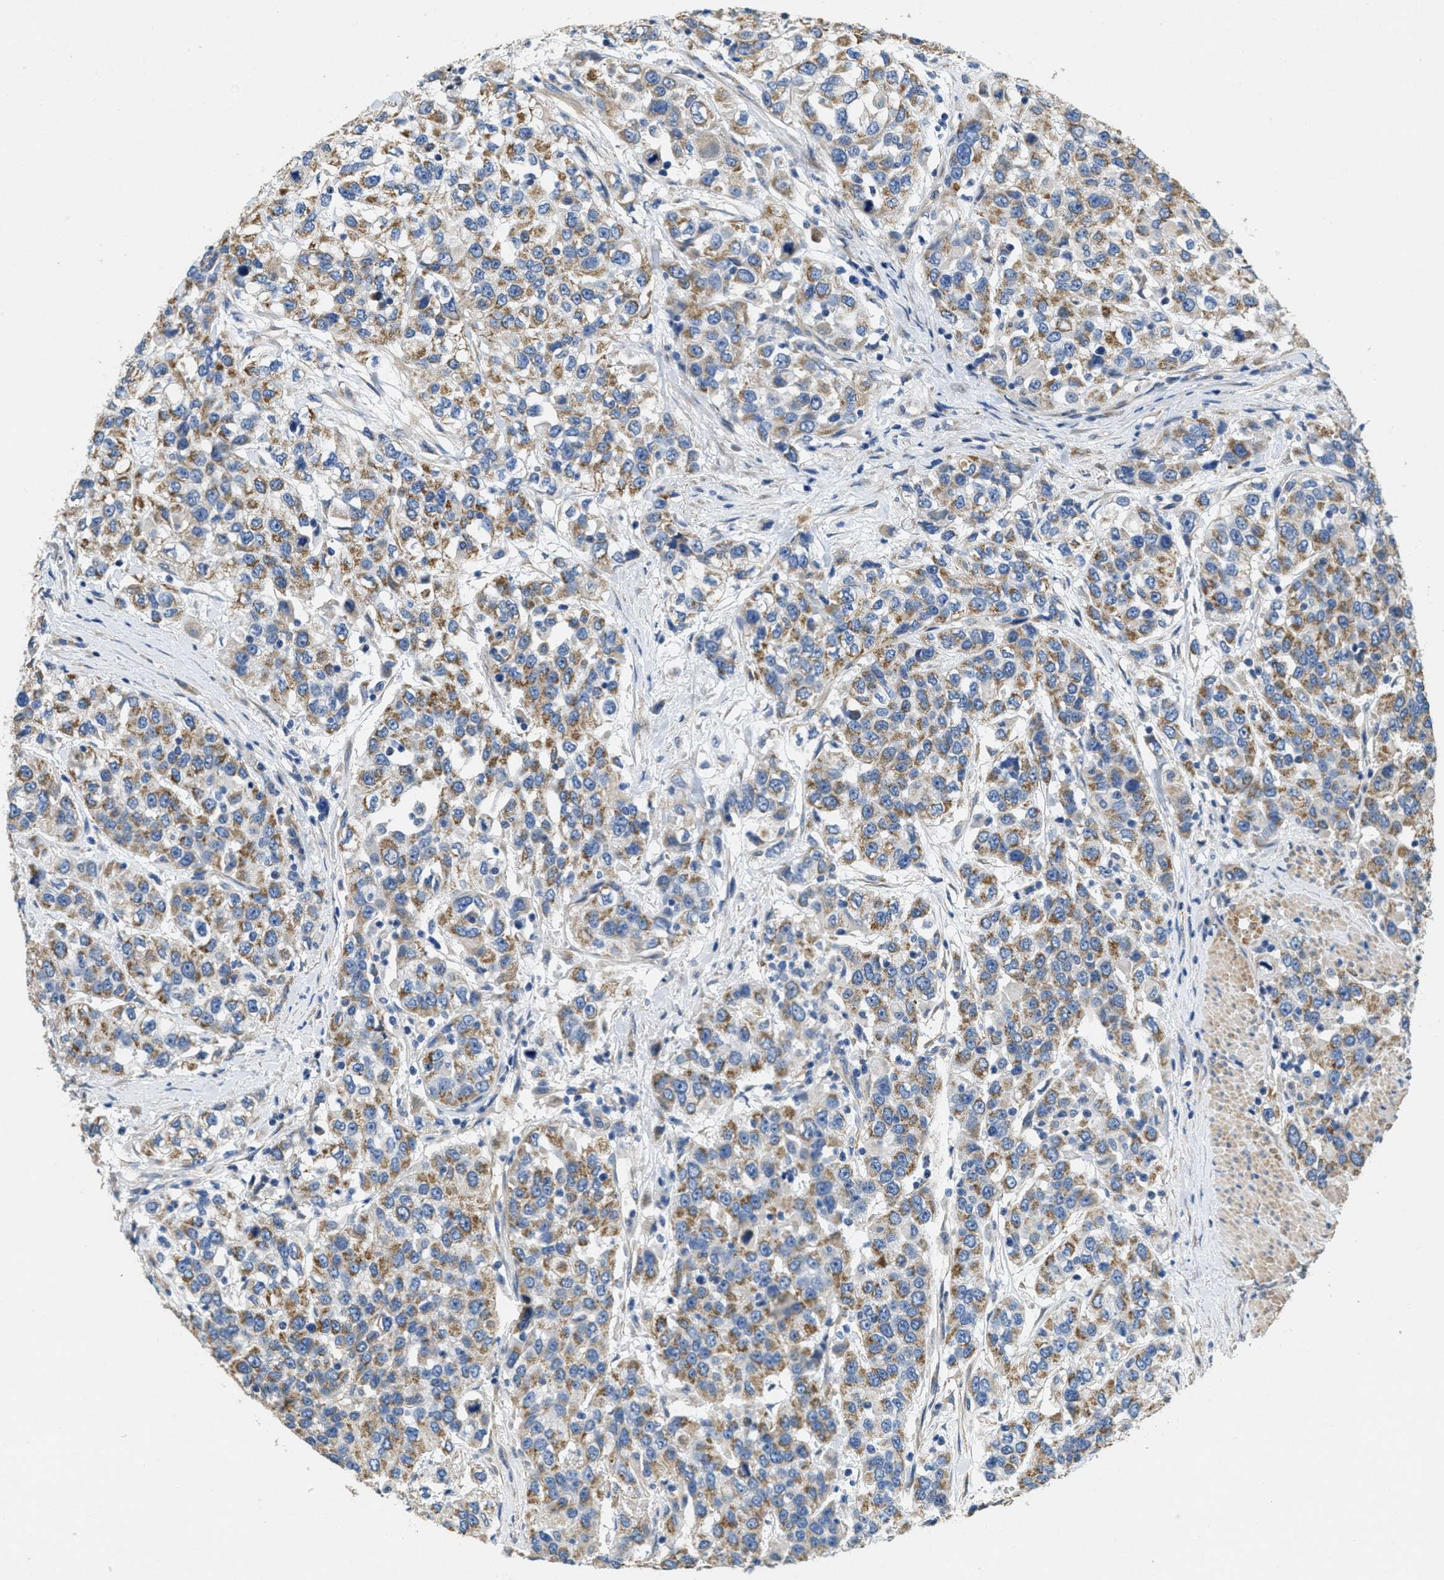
{"staining": {"intensity": "moderate", "quantity": ">75%", "location": "cytoplasmic/membranous"}, "tissue": "urothelial cancer", "cell_type": "Tumor cells", "image_type": "cancer", "snomed": [{"axis": "morphology", "description": "Urothelial carcinoma, High grade"}, {"axis": "topography", "description": "Urinary bladder"}], "caption": "Urothelial carcinoma (high-grade) stained with a protein marker demonstrates moderate staining in tumor cells.", "gene": "TOMM70", "patient": {"sex": "female", "age": 80}}